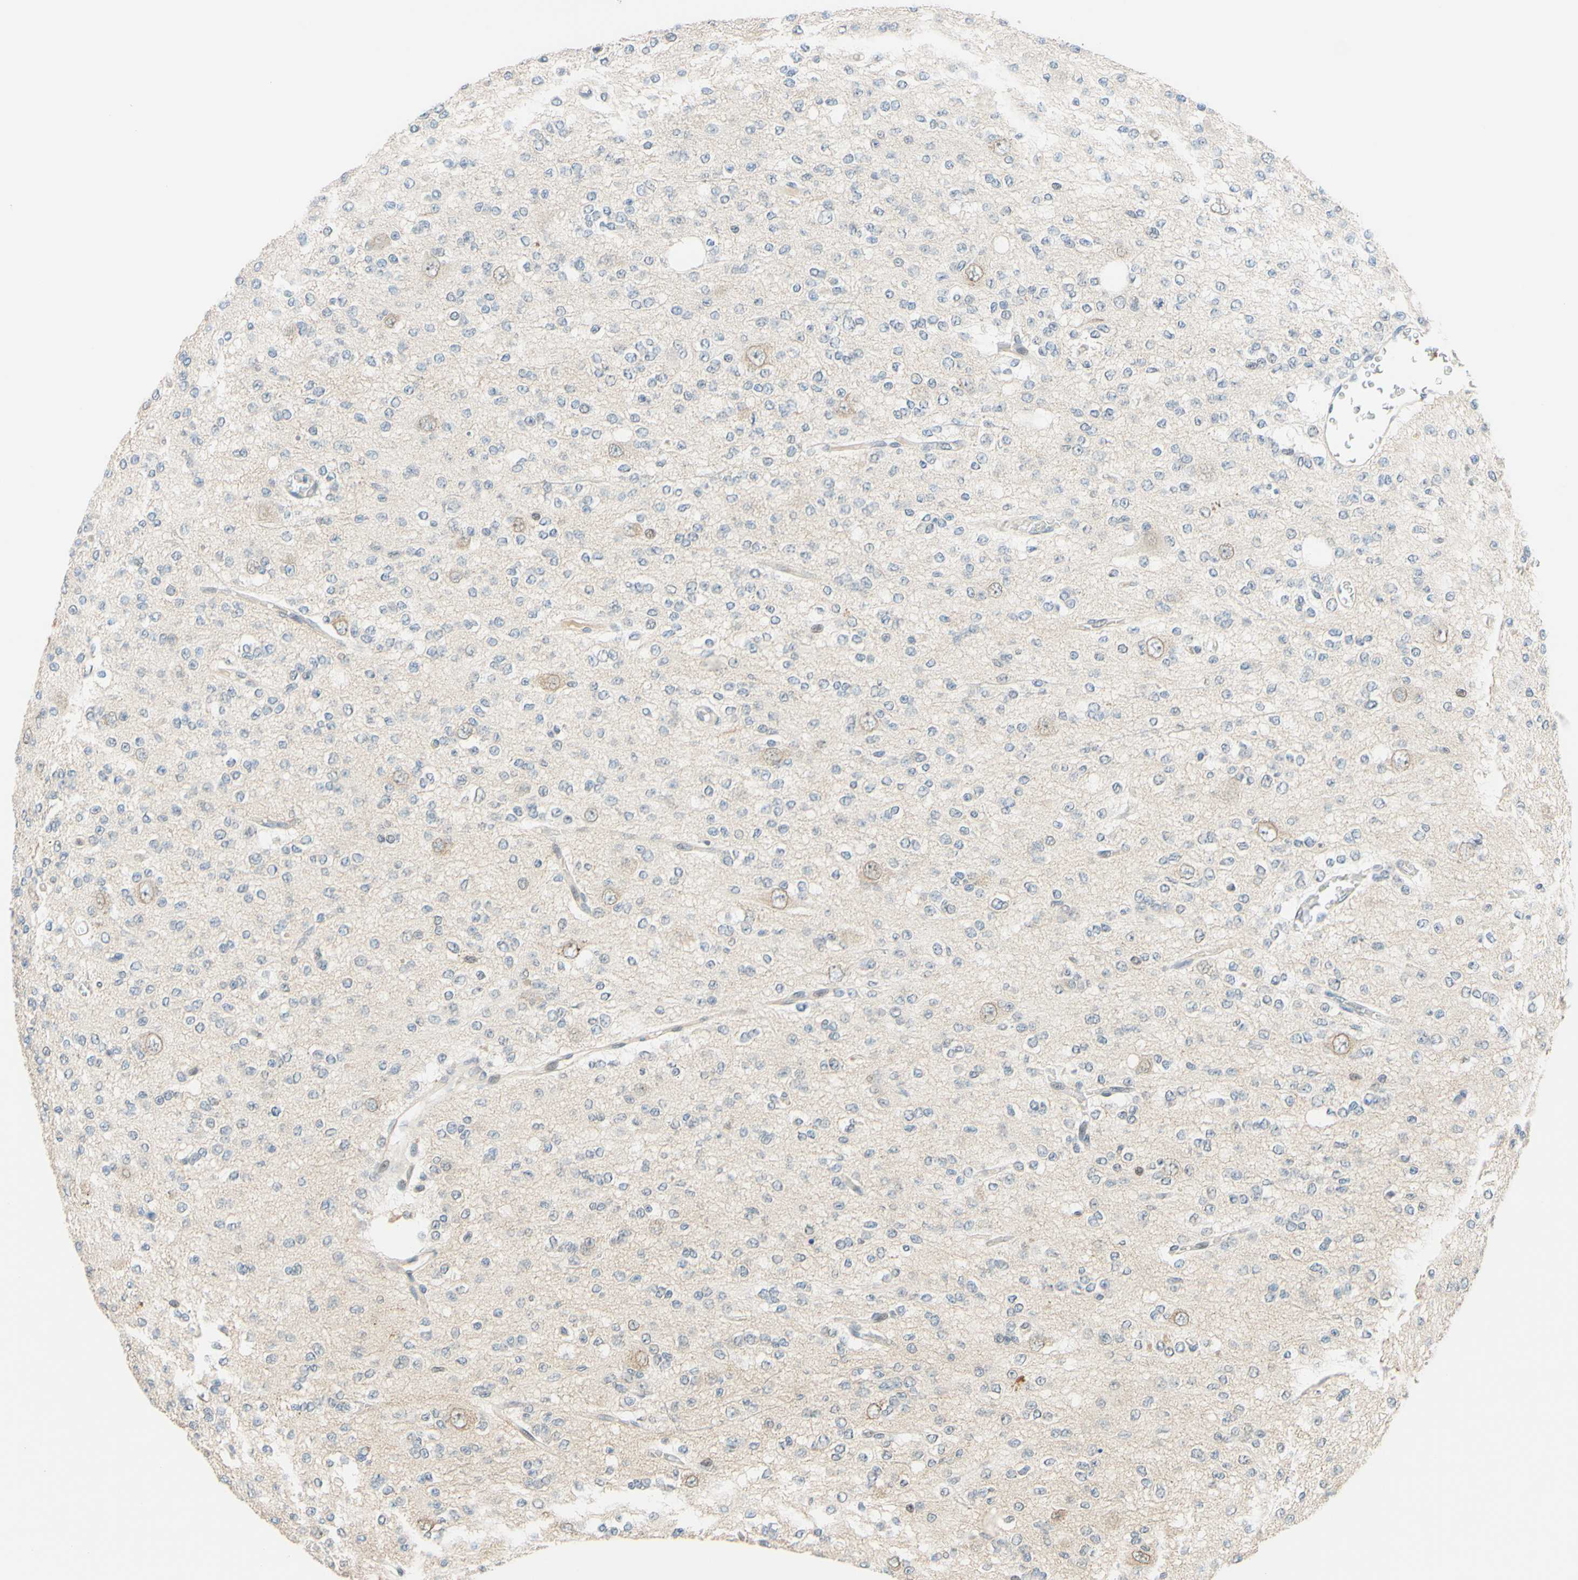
{"staining": {"intensity": "negative", "quantity": "none", "location": "none"}, "tissue": "glioma", "cell_type": "Tumor cells", "image_type": "cancer", "snomed": [{"axis": "morphology", "description": "Glioma, malignant, Low grade"}, {"axis": "topography", "description": "Brain"}], "caption": "Tumor cells show no significant protein positivity in malignant glioma (low-grade).", "gene": "C2CD2L", "patient": {"sex": "male", "age": 38}}